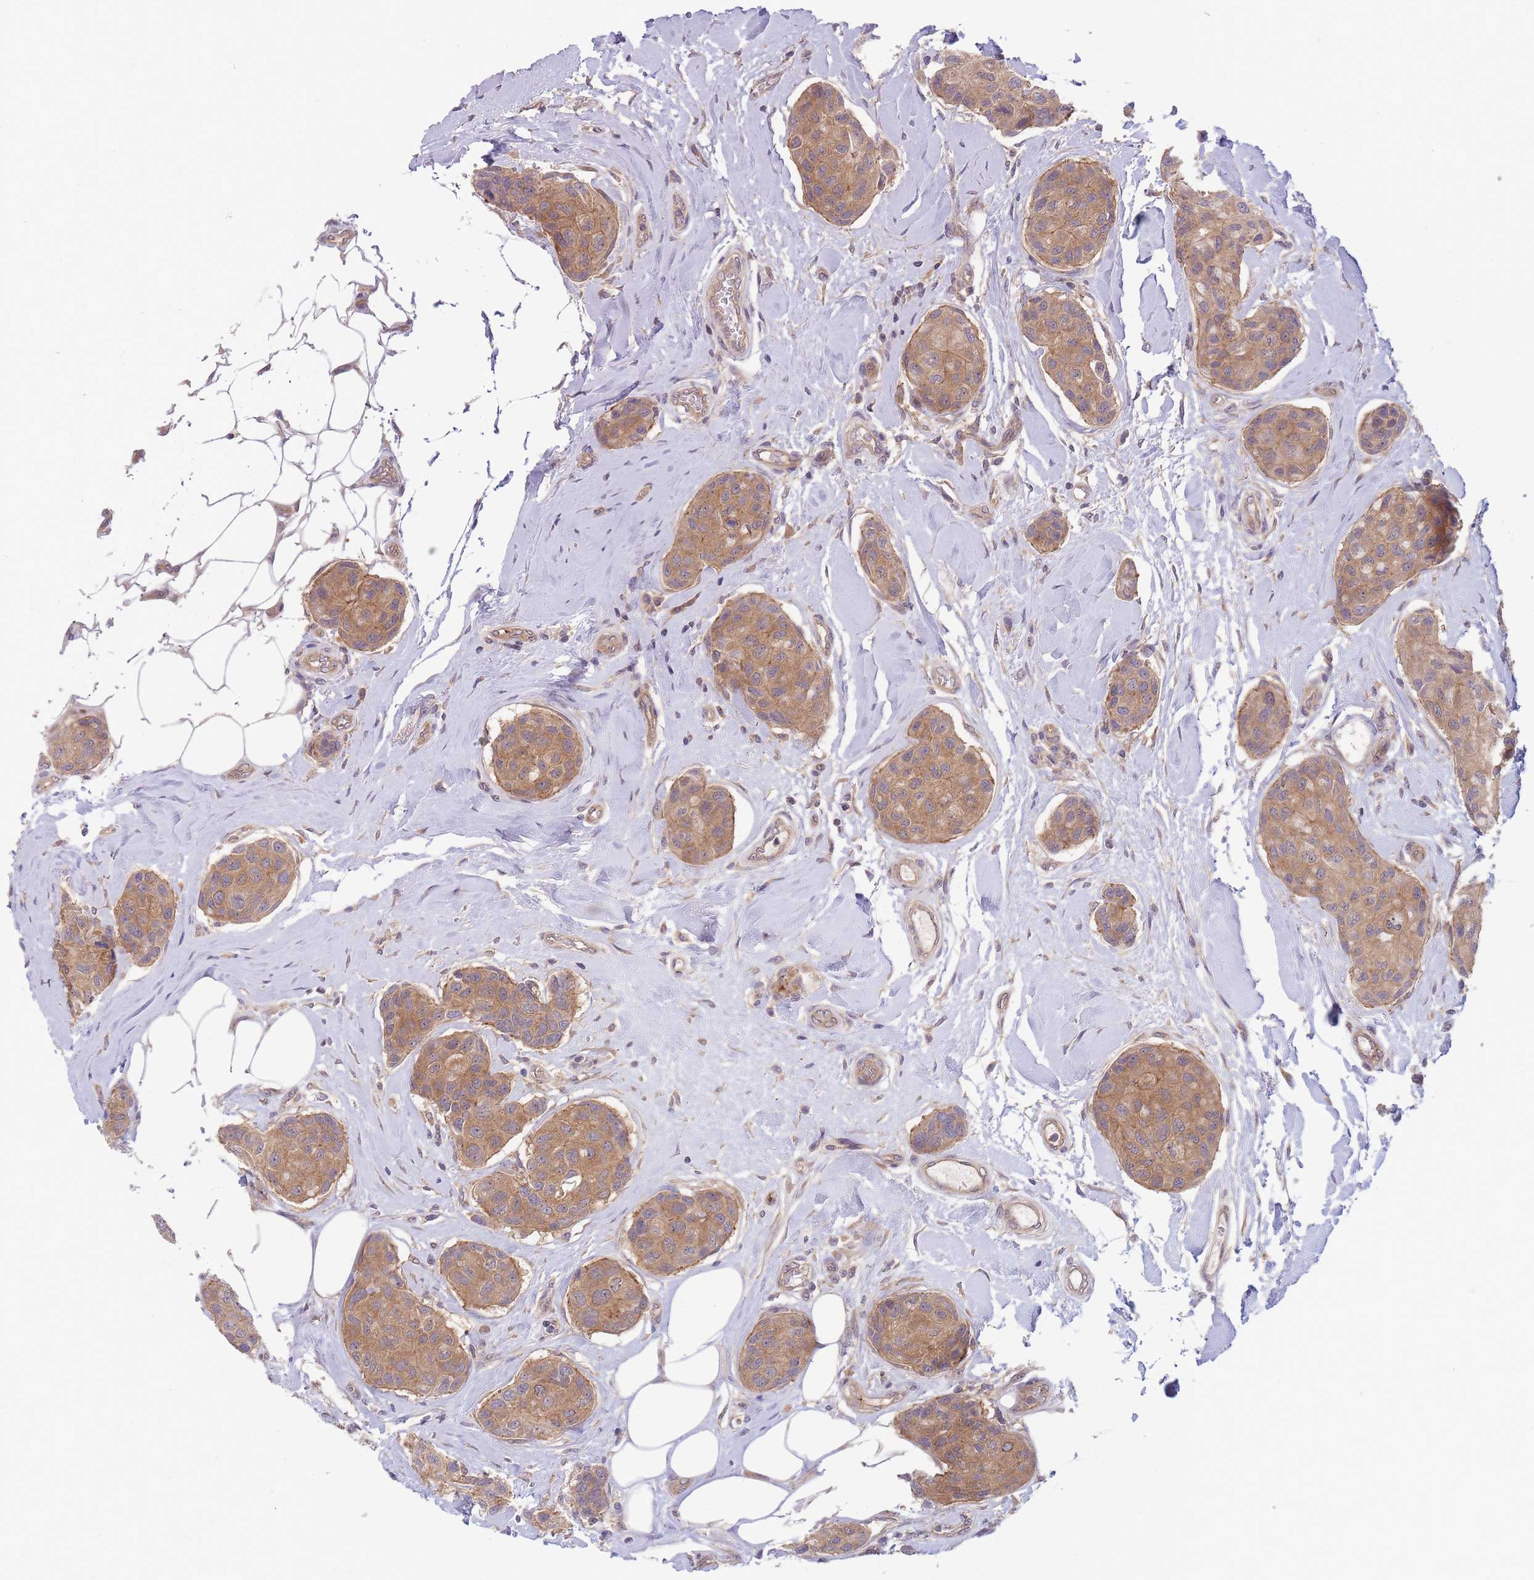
{"staining": {"intensity": "moderate", "quantity": ">75%", "location": "cytoplasmic/membranous"}, "tissue": "breast cancer", "cell_type": "Tumor cells", "image_type": "cancer", "snomed": [{"axis": "morphology", "description": "Duct carcinoma"}, {"axis": "topography", "description": "Breast"}, {"axis": "topography", "description": "Lymph node"}], "caption": "An immunohistochemistry (IHC) image of neoplastic tissue is shown. Protein staining in brown highlights moderate cytoplasmic/membranous positivity in breast infiltrating ductal carcinoma within tumor cells.", "gene": "PFDN6", "patient": {"sex": "female", "age": 80}}